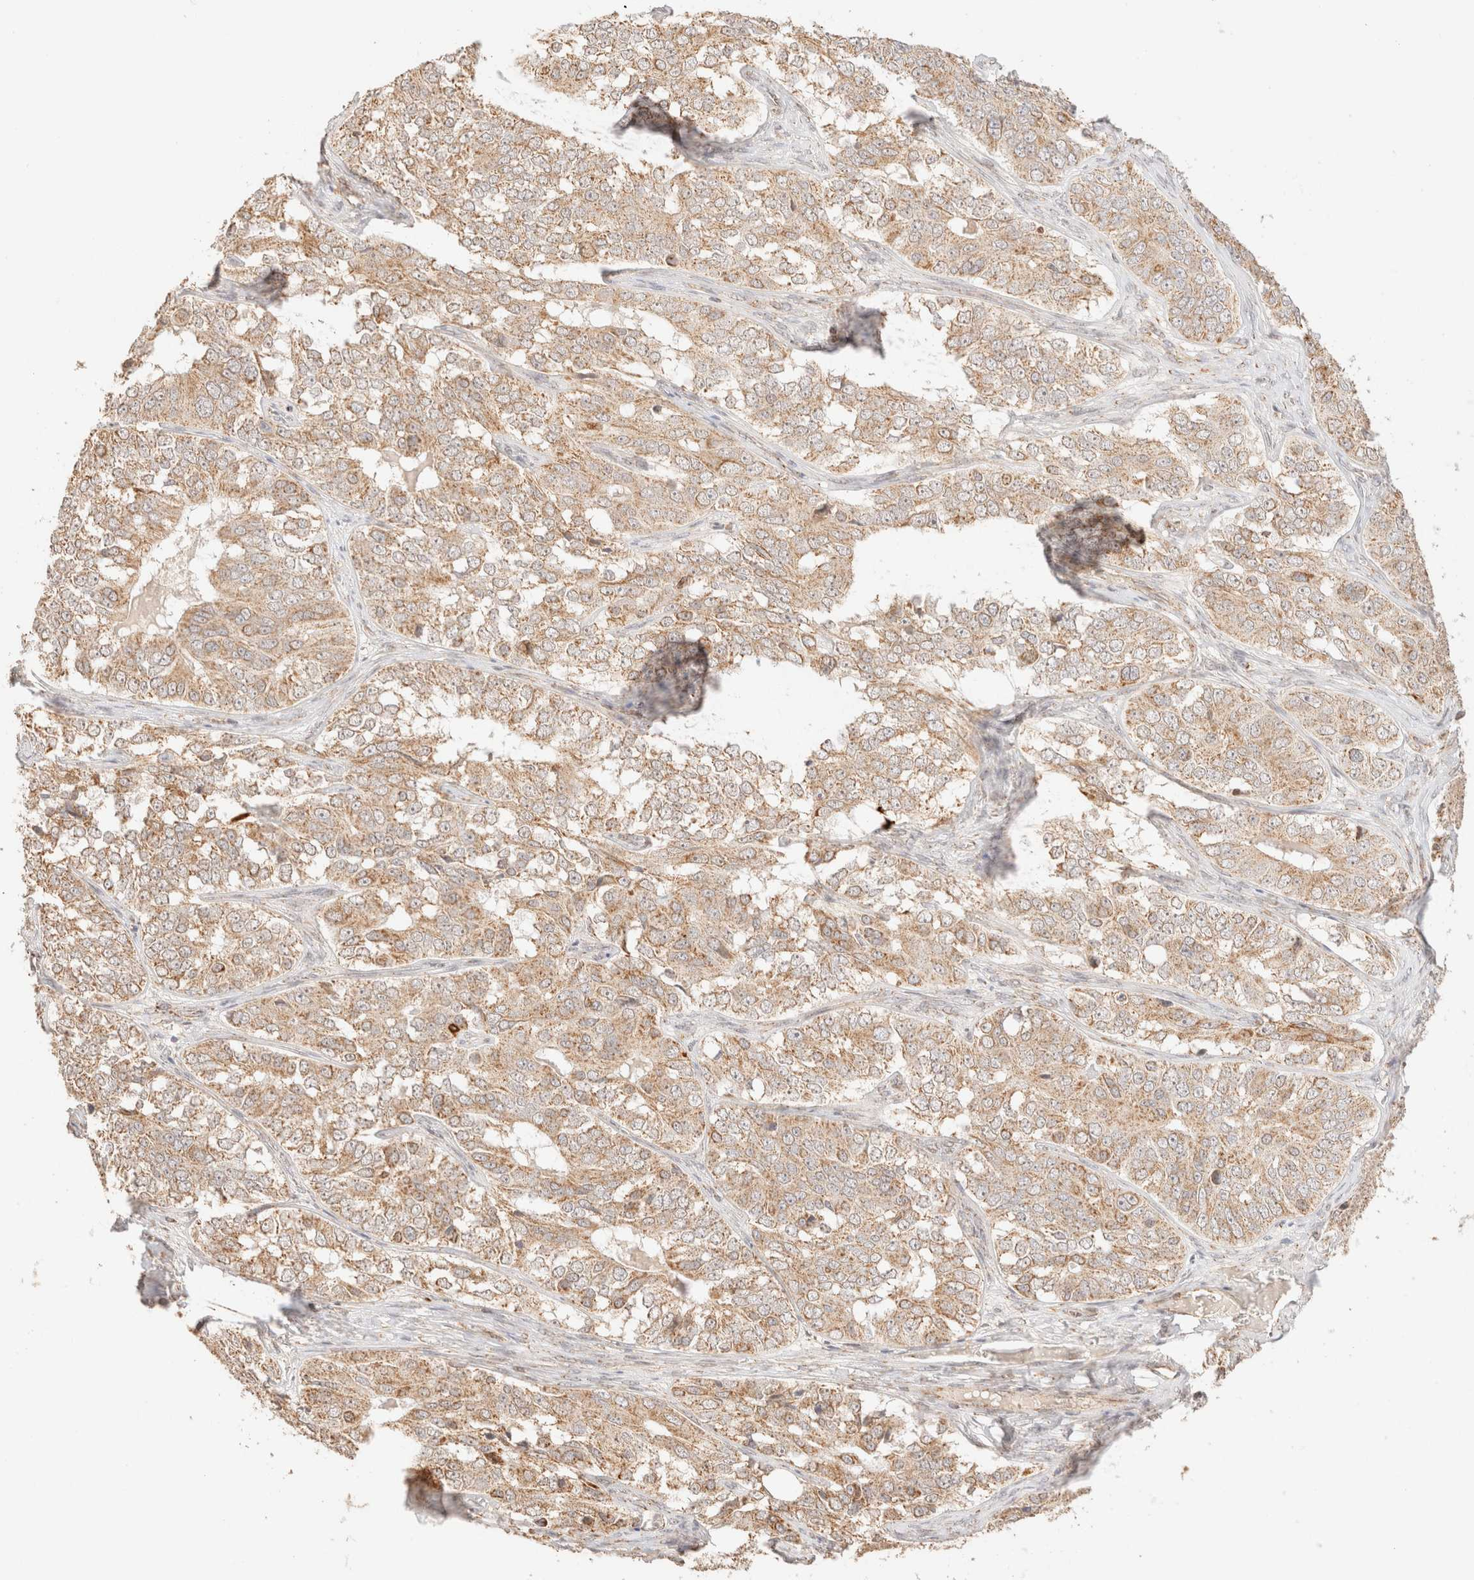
{"staining": {"intensity": "weak", "quantity": ">75%", "location": "cytoplasmic/membranous"}, "tissue": "ovarian cancer", "cell_type": "Tumor cells", "image_type": "cancer", "snomed": [{"axis": "morphology", "description": "Carcinoma, endometroid"}, {"axis": "topography", "description": "Ovary"}], "caption": "Immunohistochemical staining of human ovarian cancer exhibits low levels of weak cytoplasmic/membranous protein positivity in about >75% of tumor cells.", "gene": "TACO1", "patient": {"sex": "female", "age": 51}}